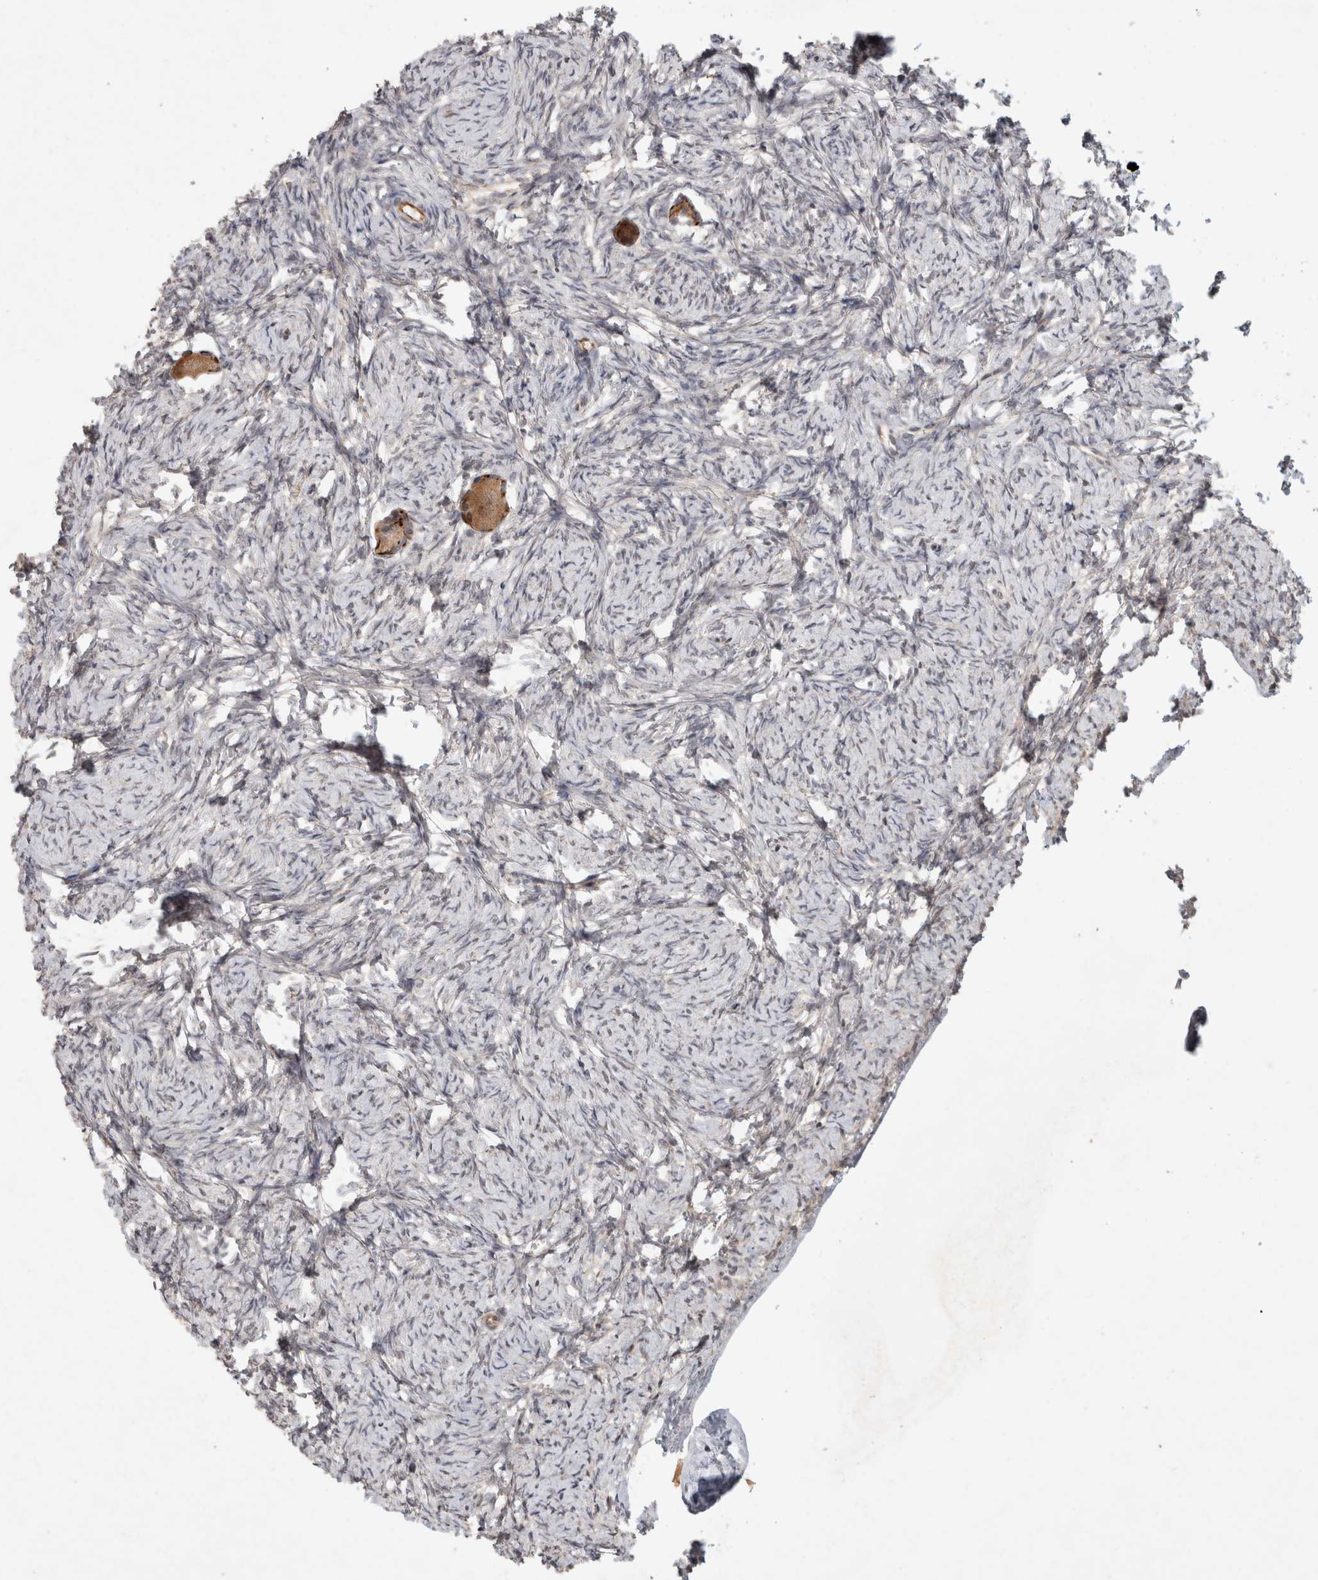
{"staining": {"intensity": "moderate", "quantity": ">75%", "location": "cytoplasmic/membranous"}, "tissue": "ovary", "cell_type": "Follicle cells", "image_type": "normal", "snomed": [{"axis": "morphology", "description": "Normal tissue, NOS"}, {"axis": "topography", "description": "Ovary"}], "caption": "High-magnification brightfield microscopy of unremarkable ovary stained with DAB (3,3'-diaminobenzidine) (brown) and counterstained with hematoxylin (blue). follicle cells exhibit moderate cytoplasmic/membranous expression is seen in about>75% of cells.", "gene": "CRISPLD1", "patient": {"sex": "female", "age": 34}}